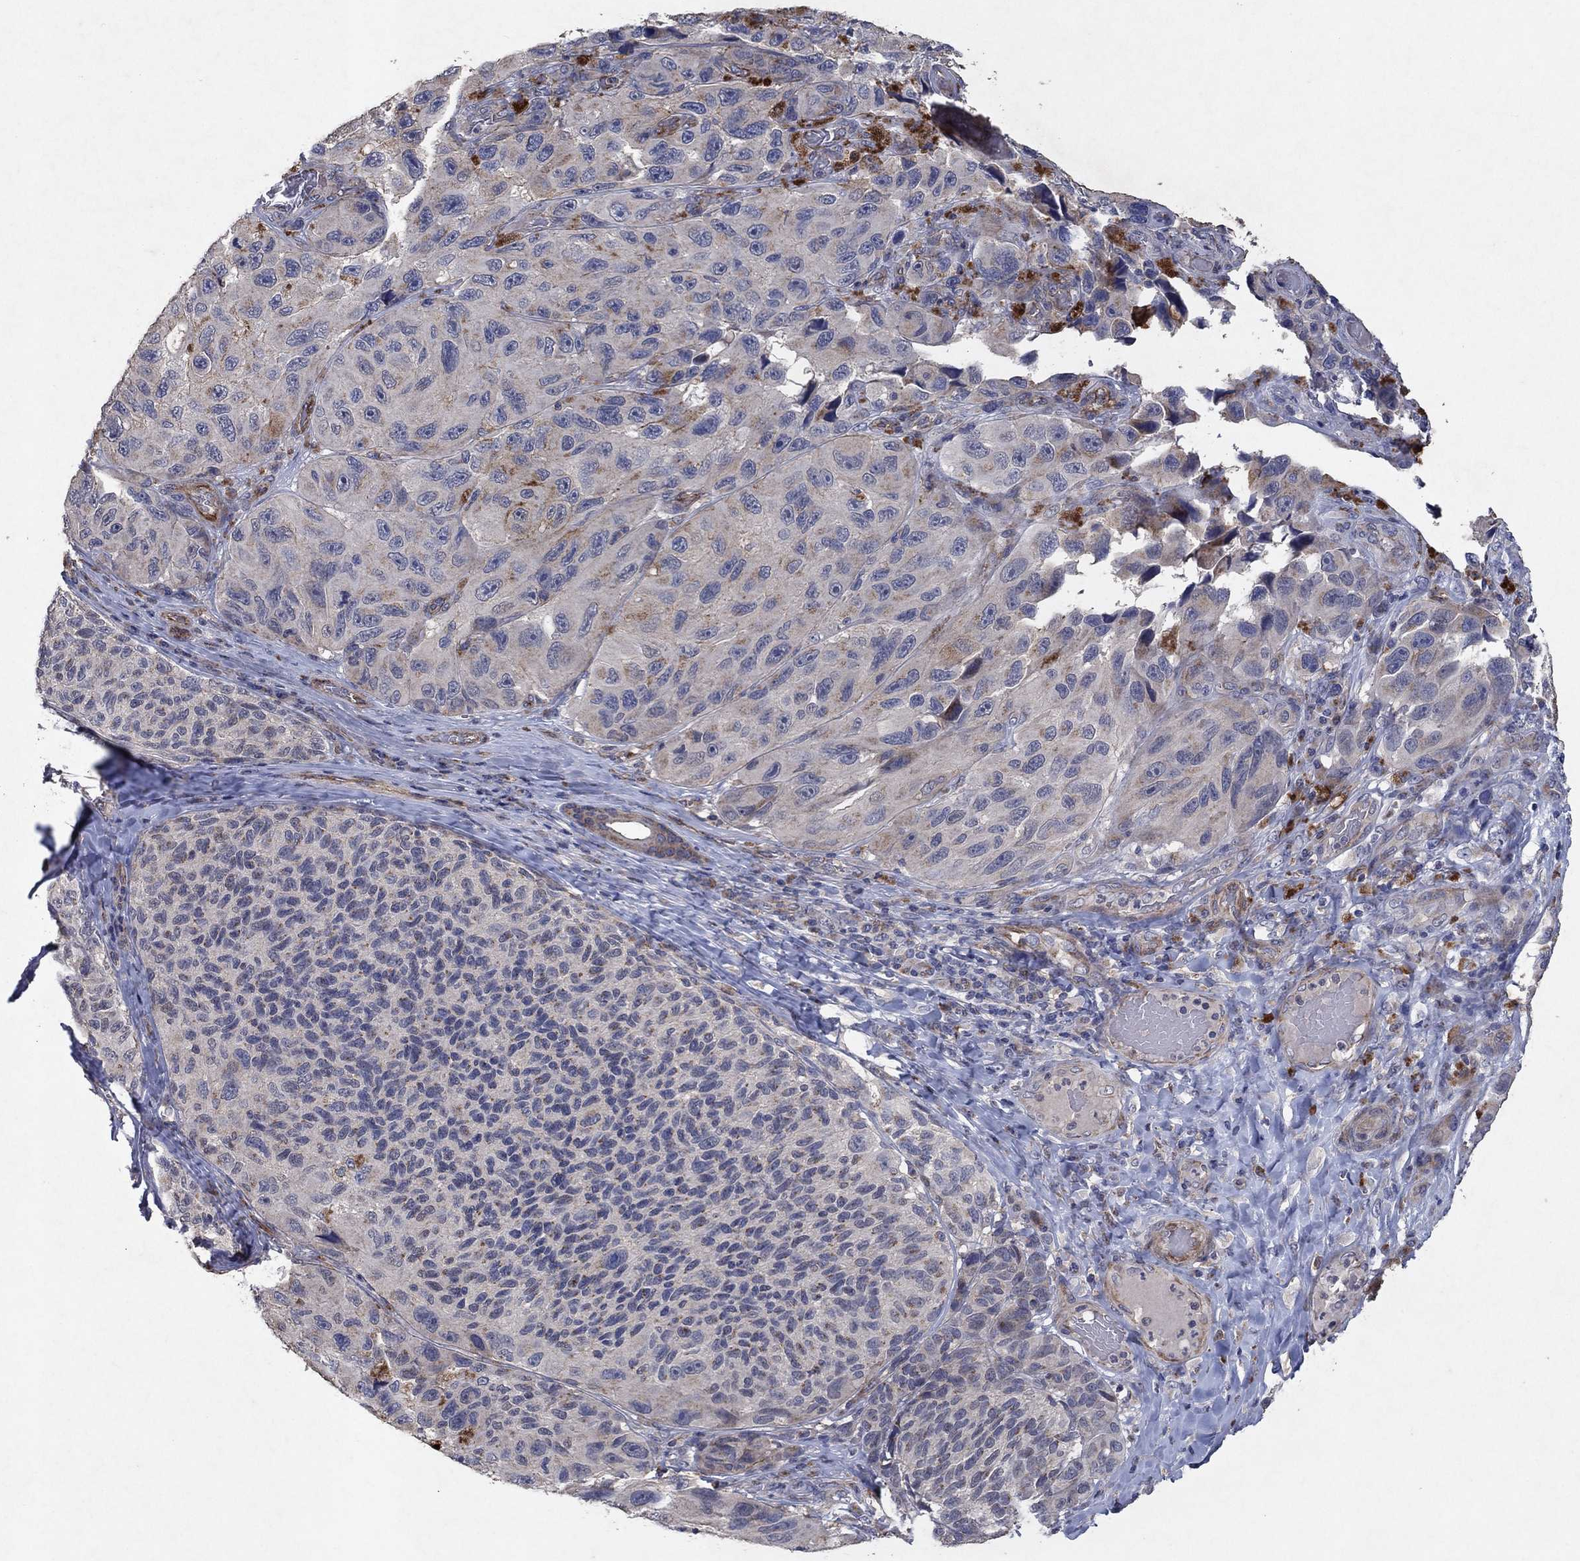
{"staining": {"intensity": "strong", "quantity": "<25%", "location": "cytoplasmic/membranous"}, "tissue": "melanoma", "cell_type": "Tumor cells", "image_type": "cancer", "snomed": [{"axis": "morphology", "description": "Malignant melanoma, NOS"}, {"axis": "topography", "description": "Skin"}], "caption": "Malignant melanoma stained with a brown dye shows strong cytoplasmic/membranous positive expression in about <25% of tumor cells.", "gene": "FRG1", "patient": {"sex": "female", "age": 73}}